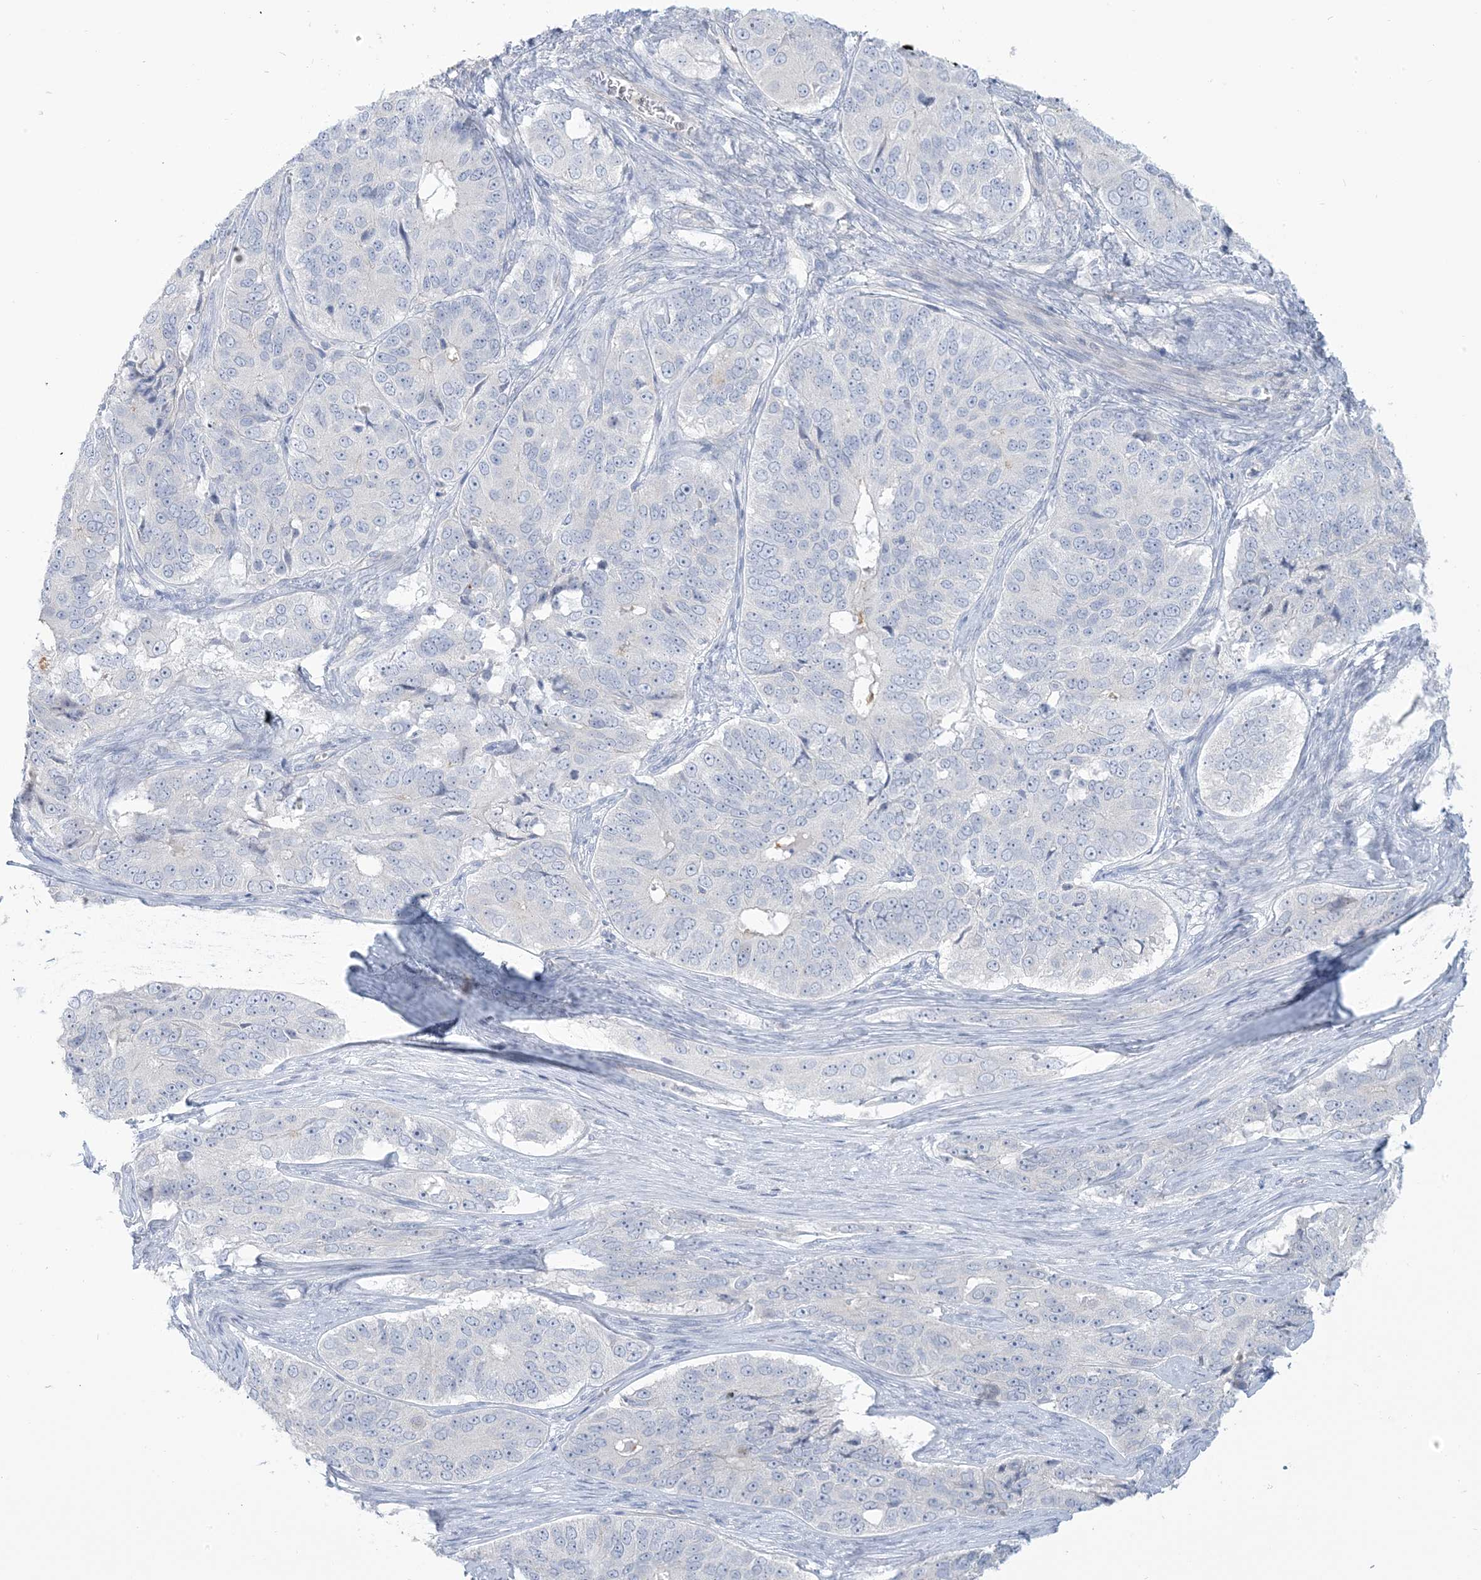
{"staining": {"intensity": "negative", "quantity": "none", "location": "none"}, "tissue": "ovarian cancer", "cell_type": "Tumor cells", "image_type": "cancer", "snomed": [{"axis": "morphology", "description": "Carcinoma, endometroid"}, {"axis": "topography", "description": "Ovary"}], "caption": "An immunohistochemistry (IHC) photomicrograph of ovarian cancer is shown. There is no staining in tumor cells of ovarian cancer.", "gene": "MTHFD2L", "patient": {"sex": "female", "age": 51}}